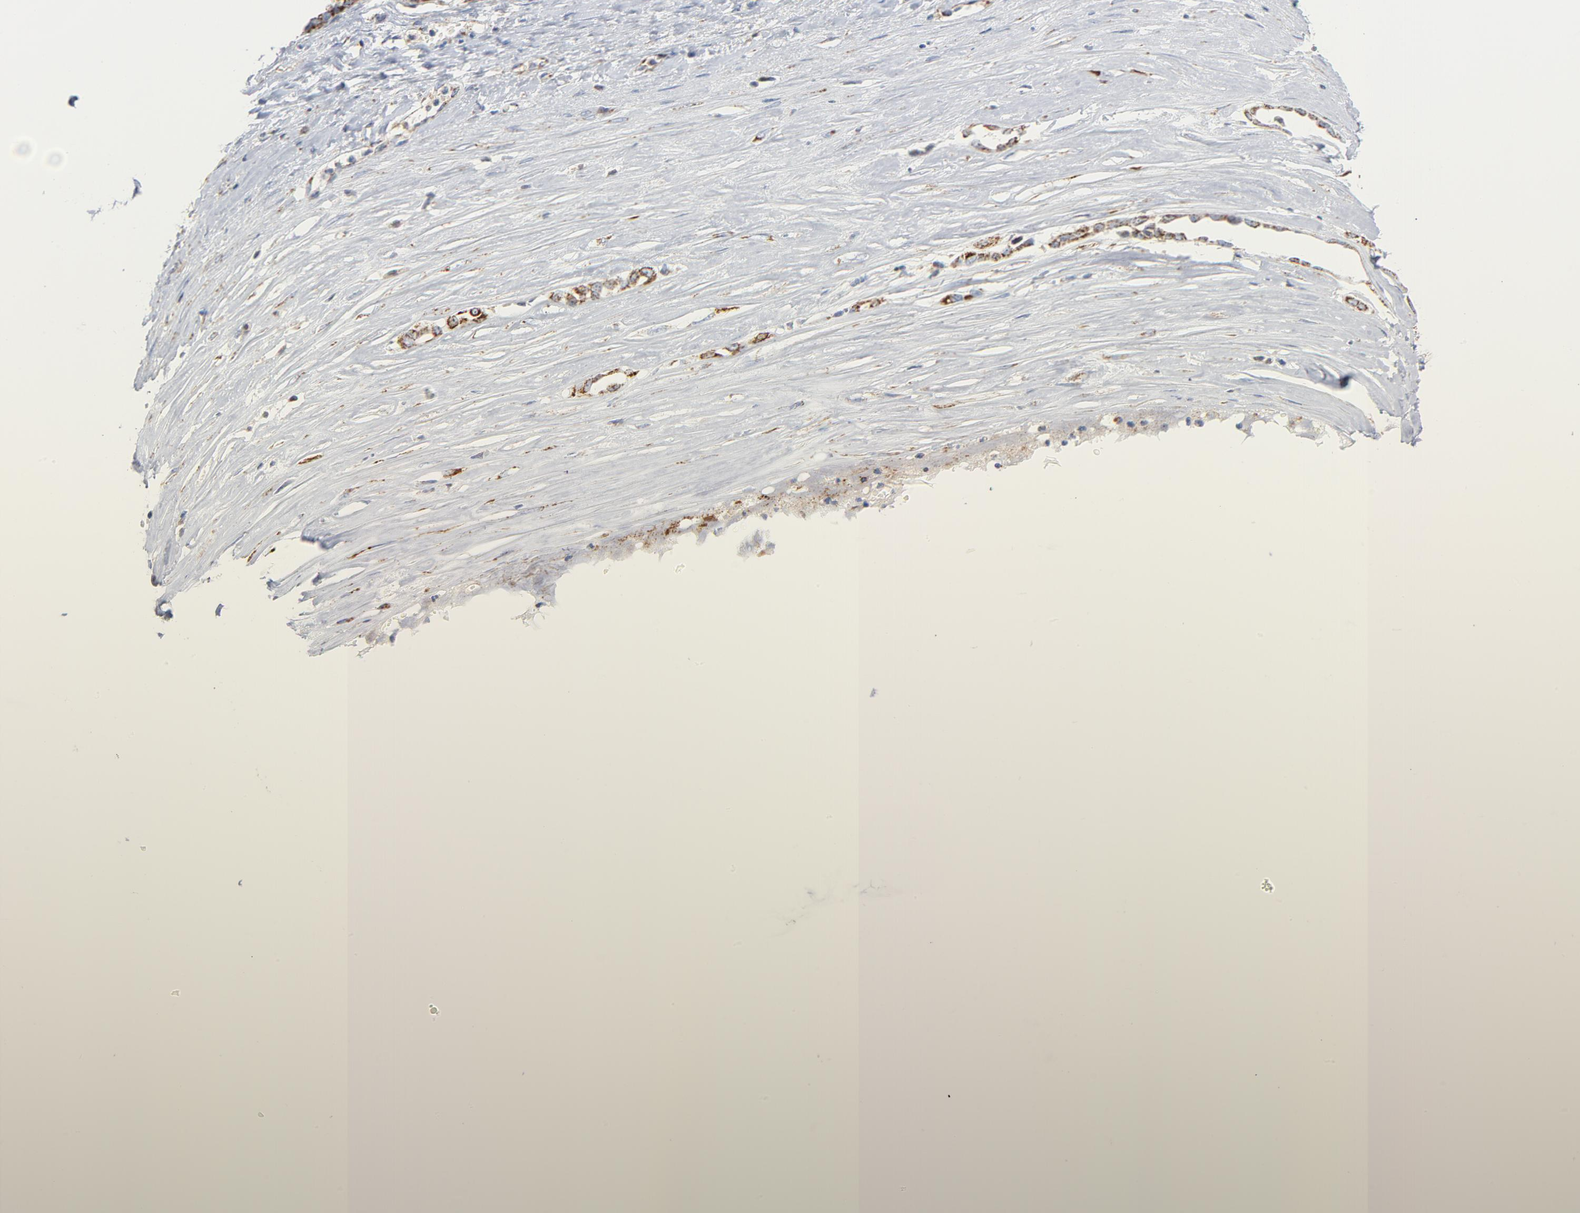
{"staining": {"intensity": "strong", "quantity": ">75%", "location": "cytoplasmic/membranous"}, "tissue": "ovarian cancer", "cell_type": "Tumor cells", "image_type": "cancer", "snomed": [{"axis": "morphology", "description": "Cystadenocarcinoma, serous, NOS"}, {"axis": "topography", "description": "Ovary"}], "caption": "Immunohistochemical staining of human ovarian cancer exhibits strong cytoplasmic/membranous protein expression in about >75% of tumor cells.", "gene": "DIABLO", "patient": {"sex": "female", "age": 54}}